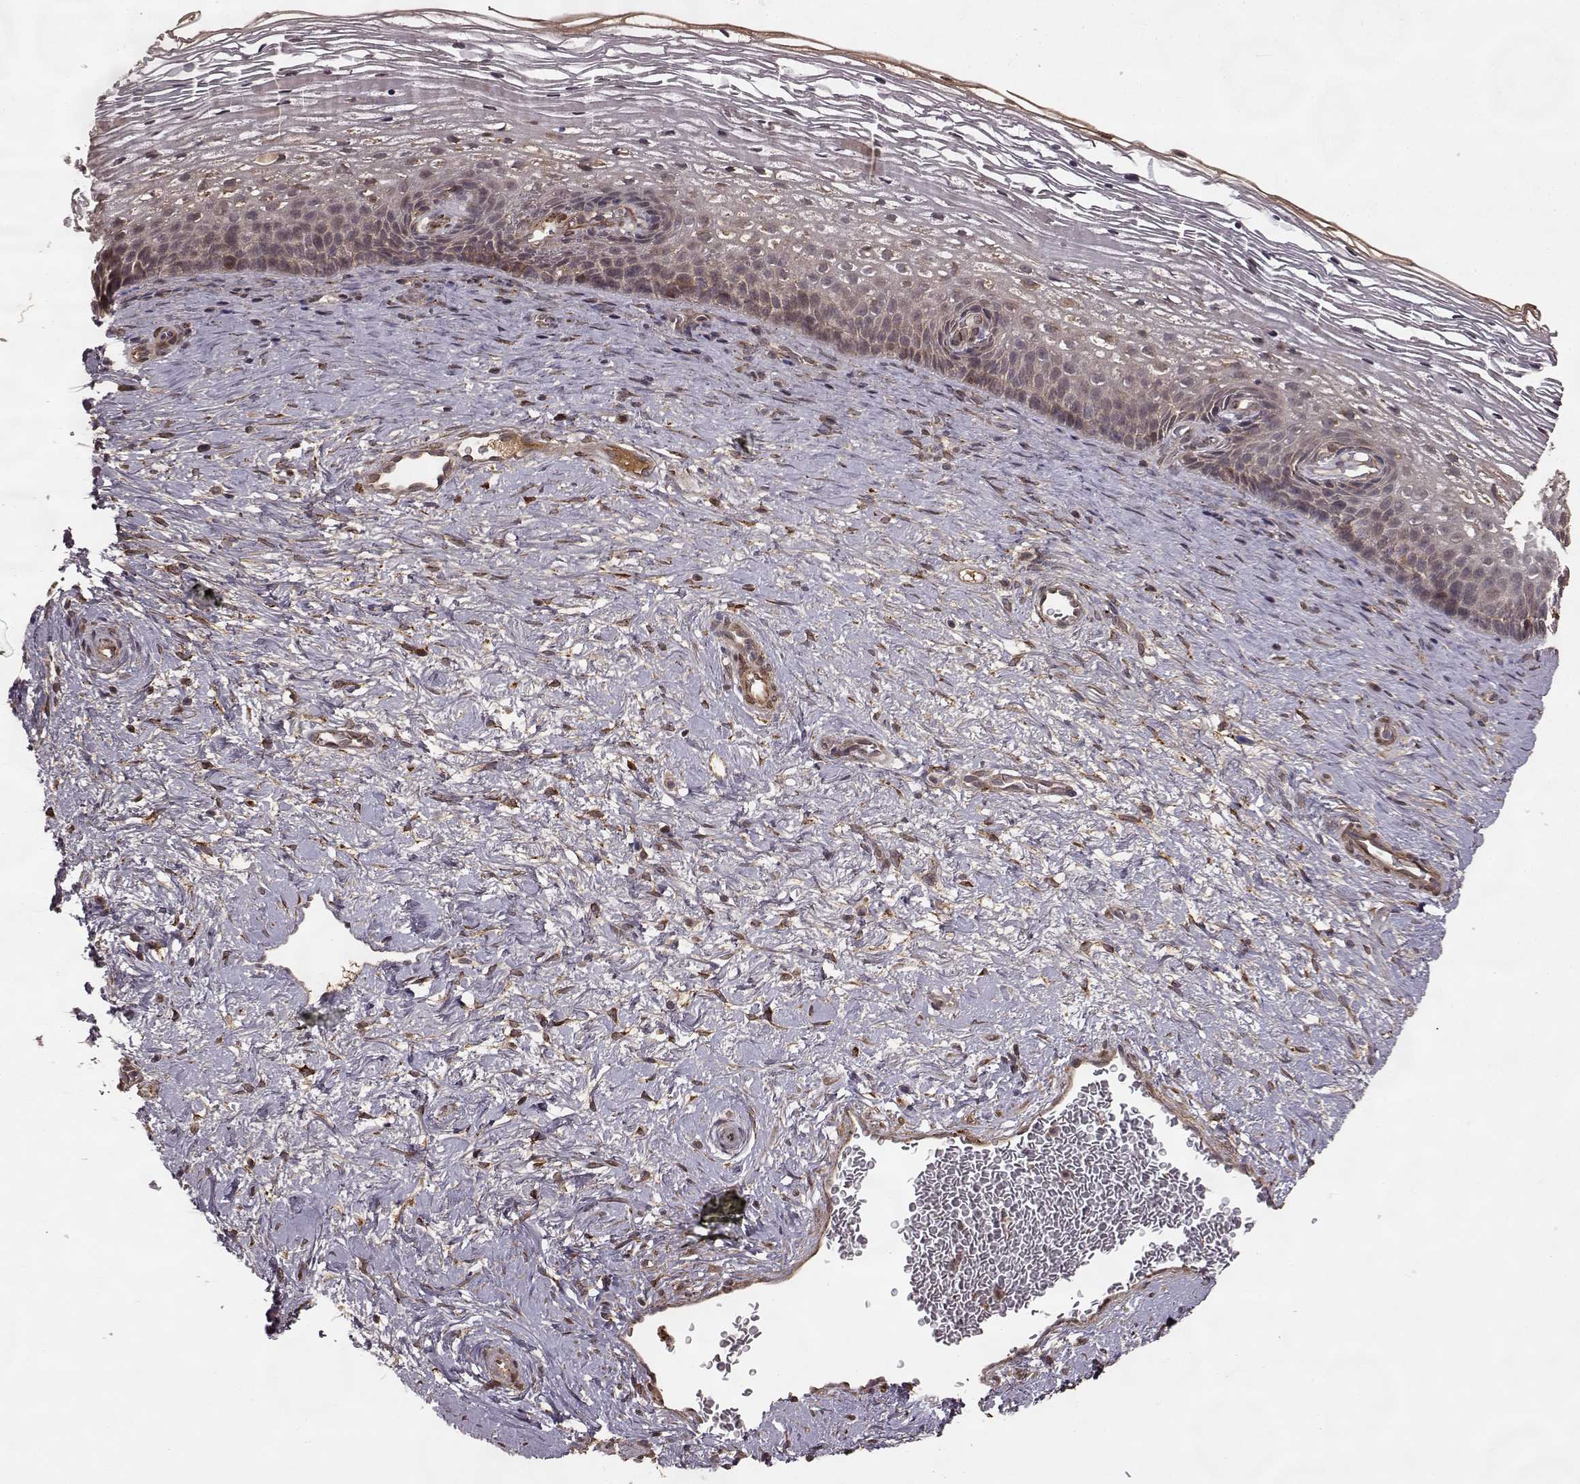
{"staining": {"intensity": "moderate", "quantity": ">75%", "location": "cytoplasmic/membranous"}, "tissue": "cervix", "cell_type": "Glandular cells", "image_type": "normal", "snomed": [{"axis": "morphology", "description": "Normal tissue, NOS"}, {"axis": "topography", "description": "Cervix"}], "caption": "This image reveals immunohistochemistry (IHC) staining of unremarkable human cervix, with medium moderate cytoplasmic/membranous positivity in approximately >75% of glandular cells.", "gene": "FSTL1", "patient": {"sex": "female", "age": 34}}